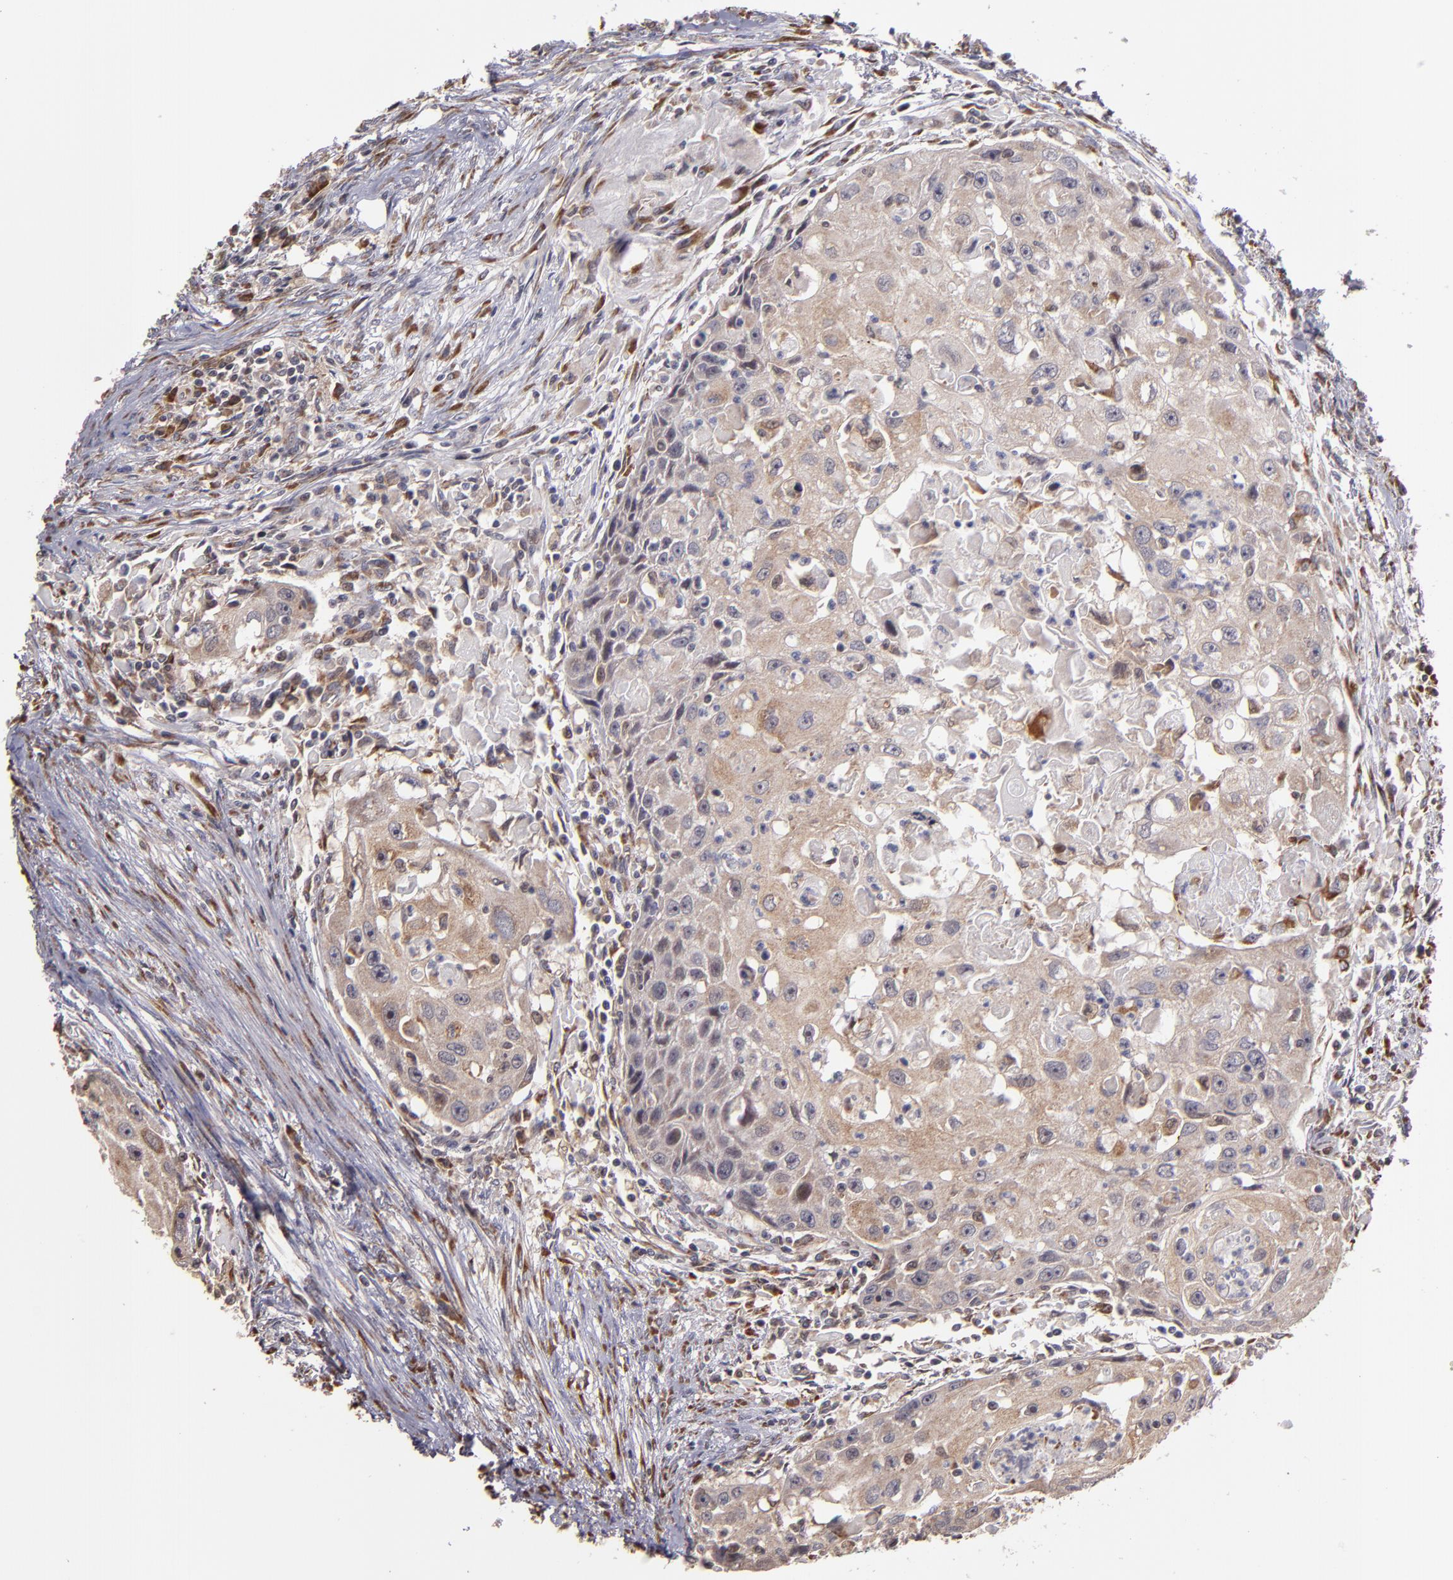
{"staining": {"intensity": "weak", "quantity": ">75%", "location": "cytoplasmic/membranous"}, "tissue": "head and neck cancer", "cell_type": "Tumor cells", "image_type": "cancer", "snomed": [{"axis": "morphology", "description": "Squamous cell carcinoma, NOS"}, {"axis": "topography", "description": "Head-Neck"}], "caption": "Immunohistochemistry (IHC) (DAB) staining of squamous cell carcinoma (head and neck) shows weak cytoplasmic/membranous protein positivity in about >75% of tumor cells.", "gene": "CASP1", "patient": {"sex": "male", "age": 64}}